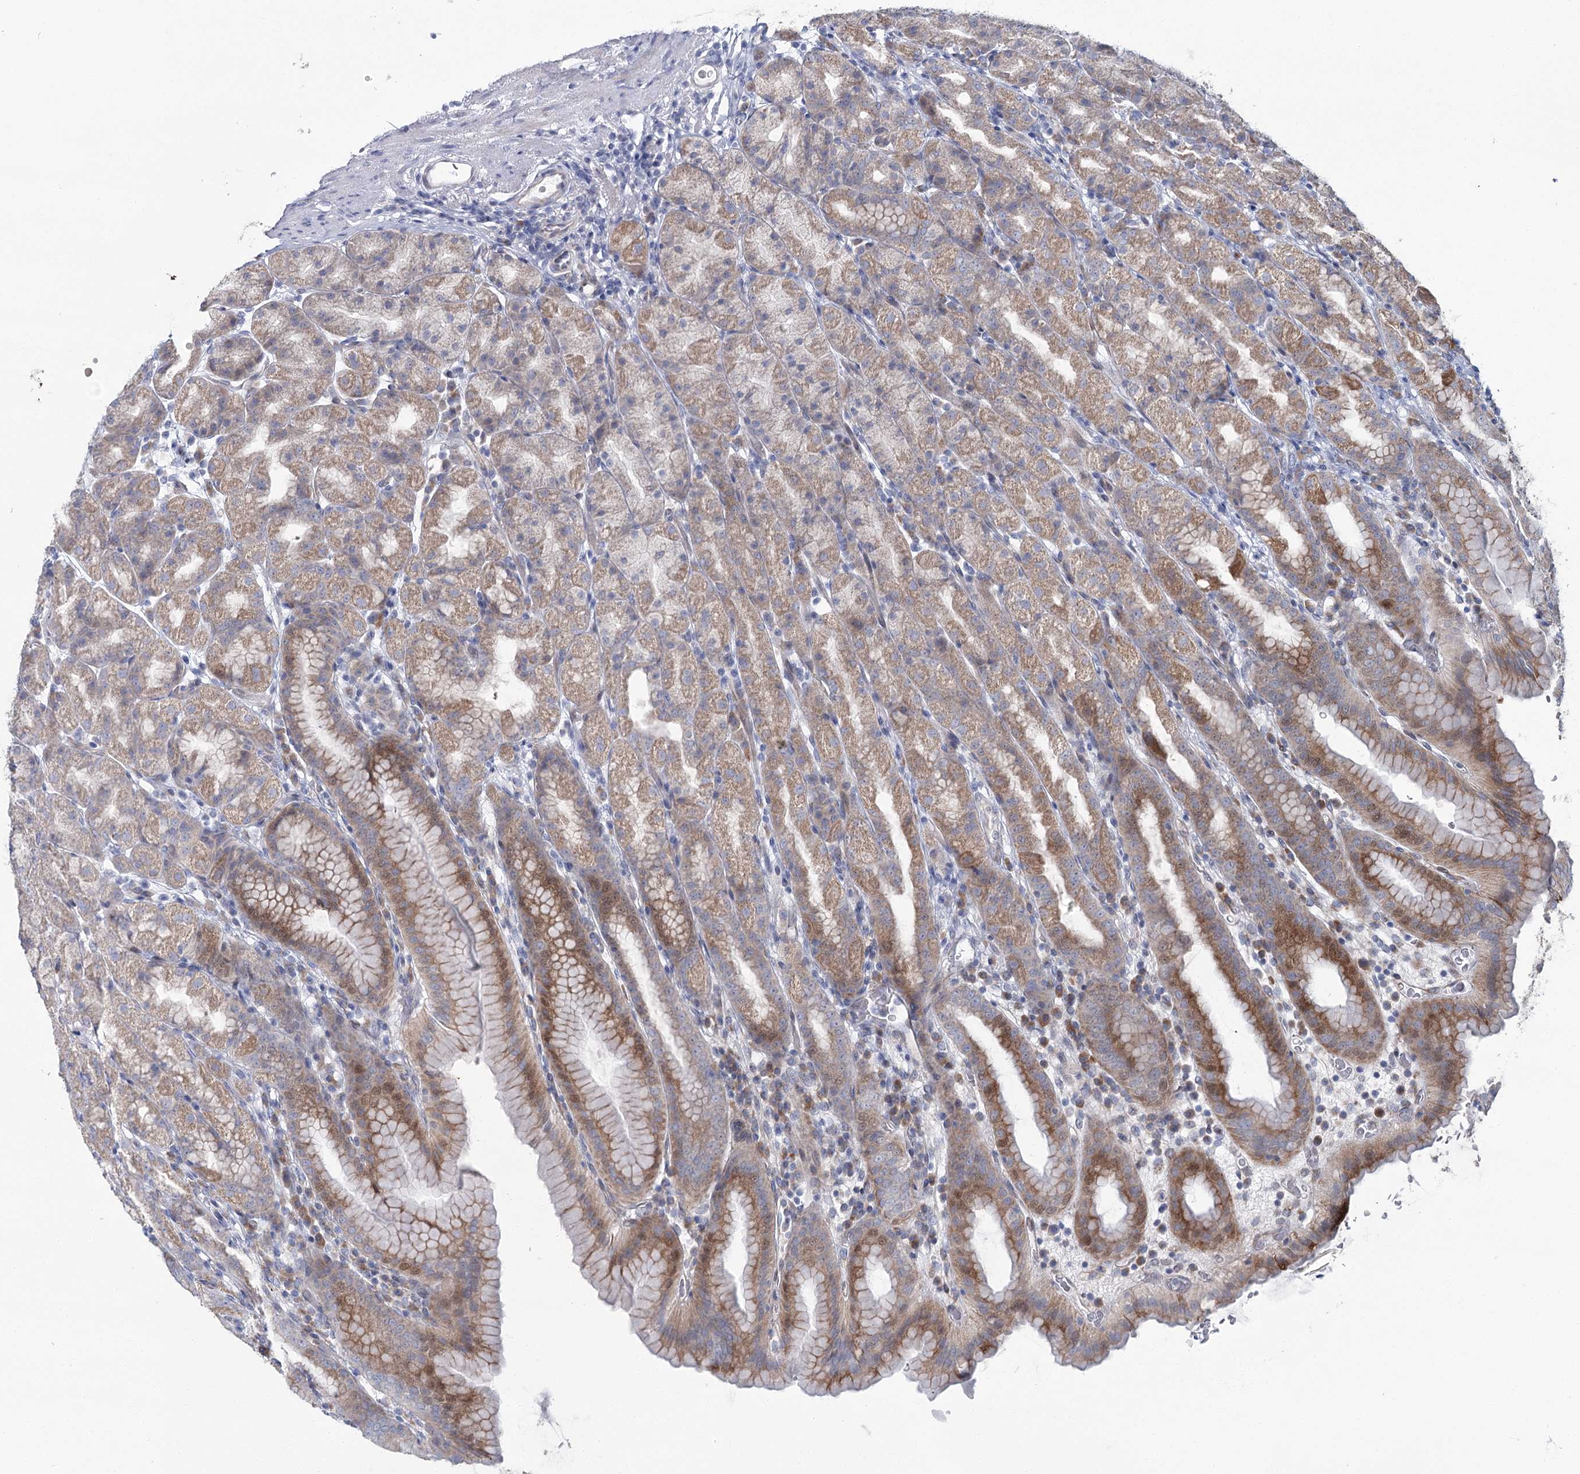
{"staining": {"intensity": "moderate", "quantity": "25%-75%", "location": "cytoplasmic/membranous"}, "tissue": "stomach", "cell_type": "Glandular cells", "image_type": "normal", "snomed": [{"axis": "morphology", "description": "Normal tissue, NOS"}, {"axis": "topography", "description": "Stomach, upper"}], "caption": "Protein expression analysis of normal human stomach reveals moderate cytoplasmic/membranous expression in approximately 25%-75% of glandular cells.", "gene": "CPLANE1", "patient": {"sex": "male", "age": 68}}